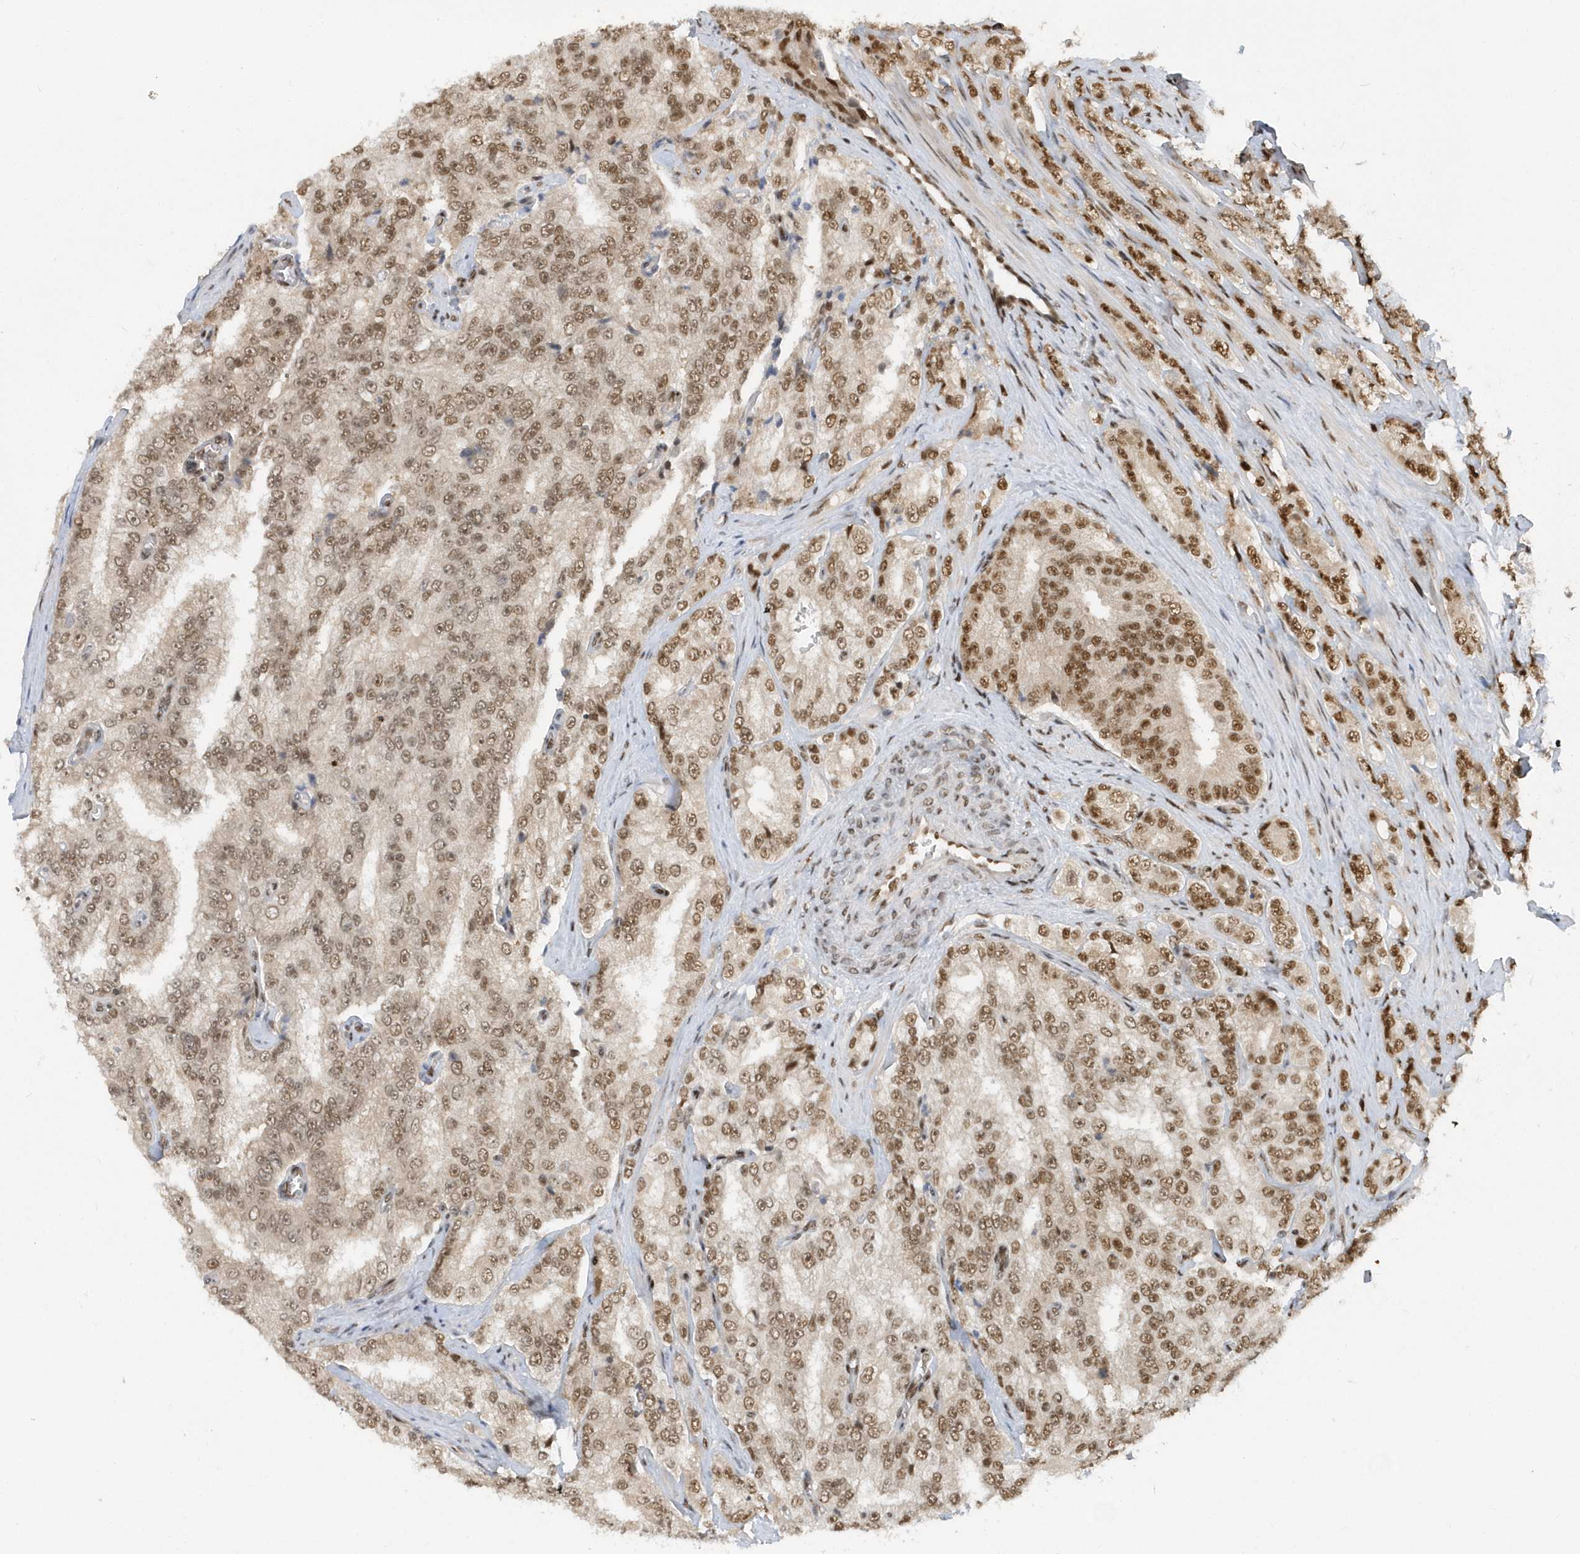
{"staining": {"intensity": "moderate", "quantity": ">75%", "location": "nuclear"}, "tissue": "prostate cancer", "cell_type": "Tumor cells", "image_type": "cancer", "snomed": [{"axis": "morphology", "description": "Adenocarcinoma, High grade"}, {"axis": "topography", "description": "Prostate"}], "caption": "Prostate cancer (high-grade adenocarcinoma) stained with DAB IHC demonstrates medium levels of moderate nuclear staining in approximately >75% of tumor cells.", "gene": "SEPHS1", "patient": {"sex": "male", "age": 58}}